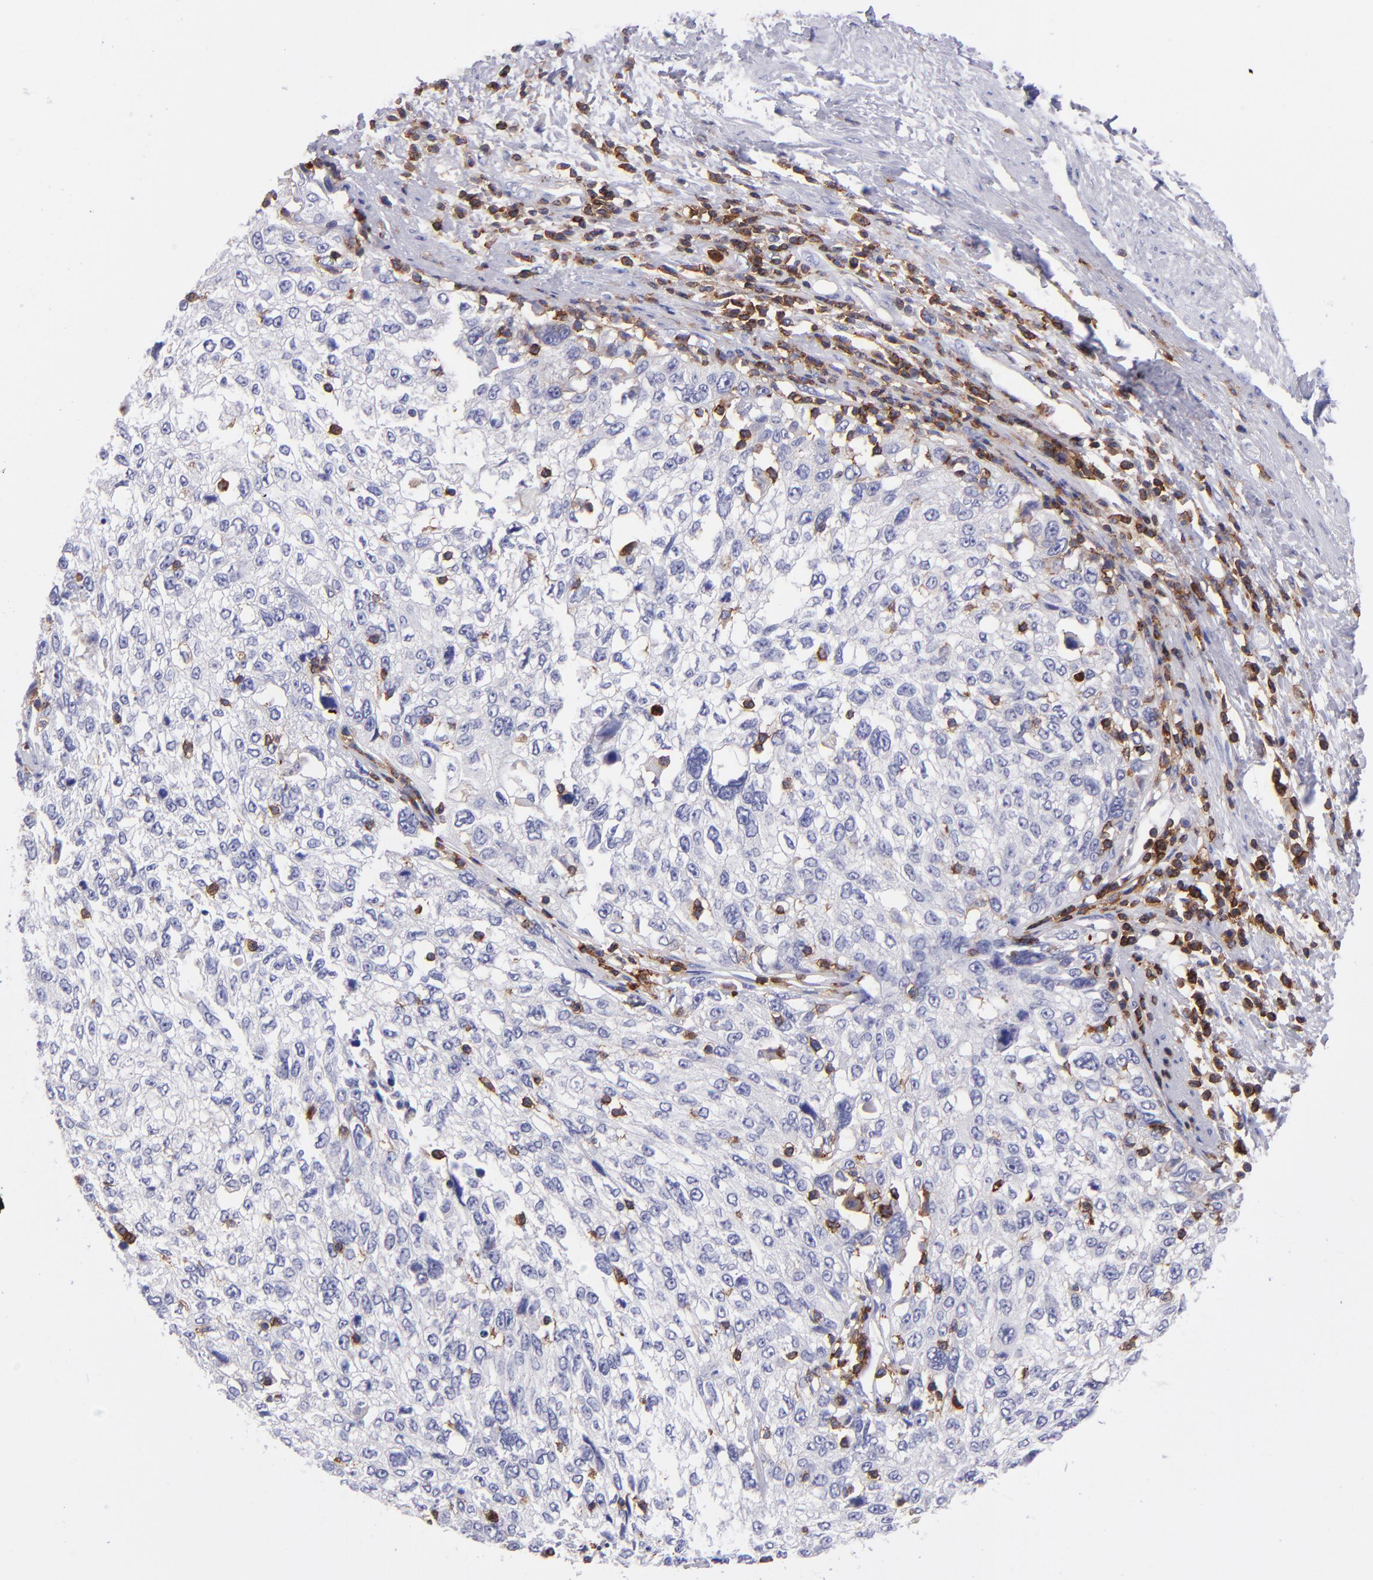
{"staining": {"intensity": "negative", "quantity": "none", "location": "none"}, "tissue": "cervical cancer", "cell_type": "Tumor cells", "image_type": "cancer", "snomed": [{"axis": "morphology", "description": "Squamous cell carcinoma, NOS"}, {"axis": "topography", "description": "Cervix"}], "caption": "An immunohistochemistry (IHC) micrograph of cervical squamous cell carcinoma is shown. There is no staining in tumor cells of cervical squamous cell carcinoma.", "gene": "ICAM3", "patient": {"sex": "female", "age": 57}}